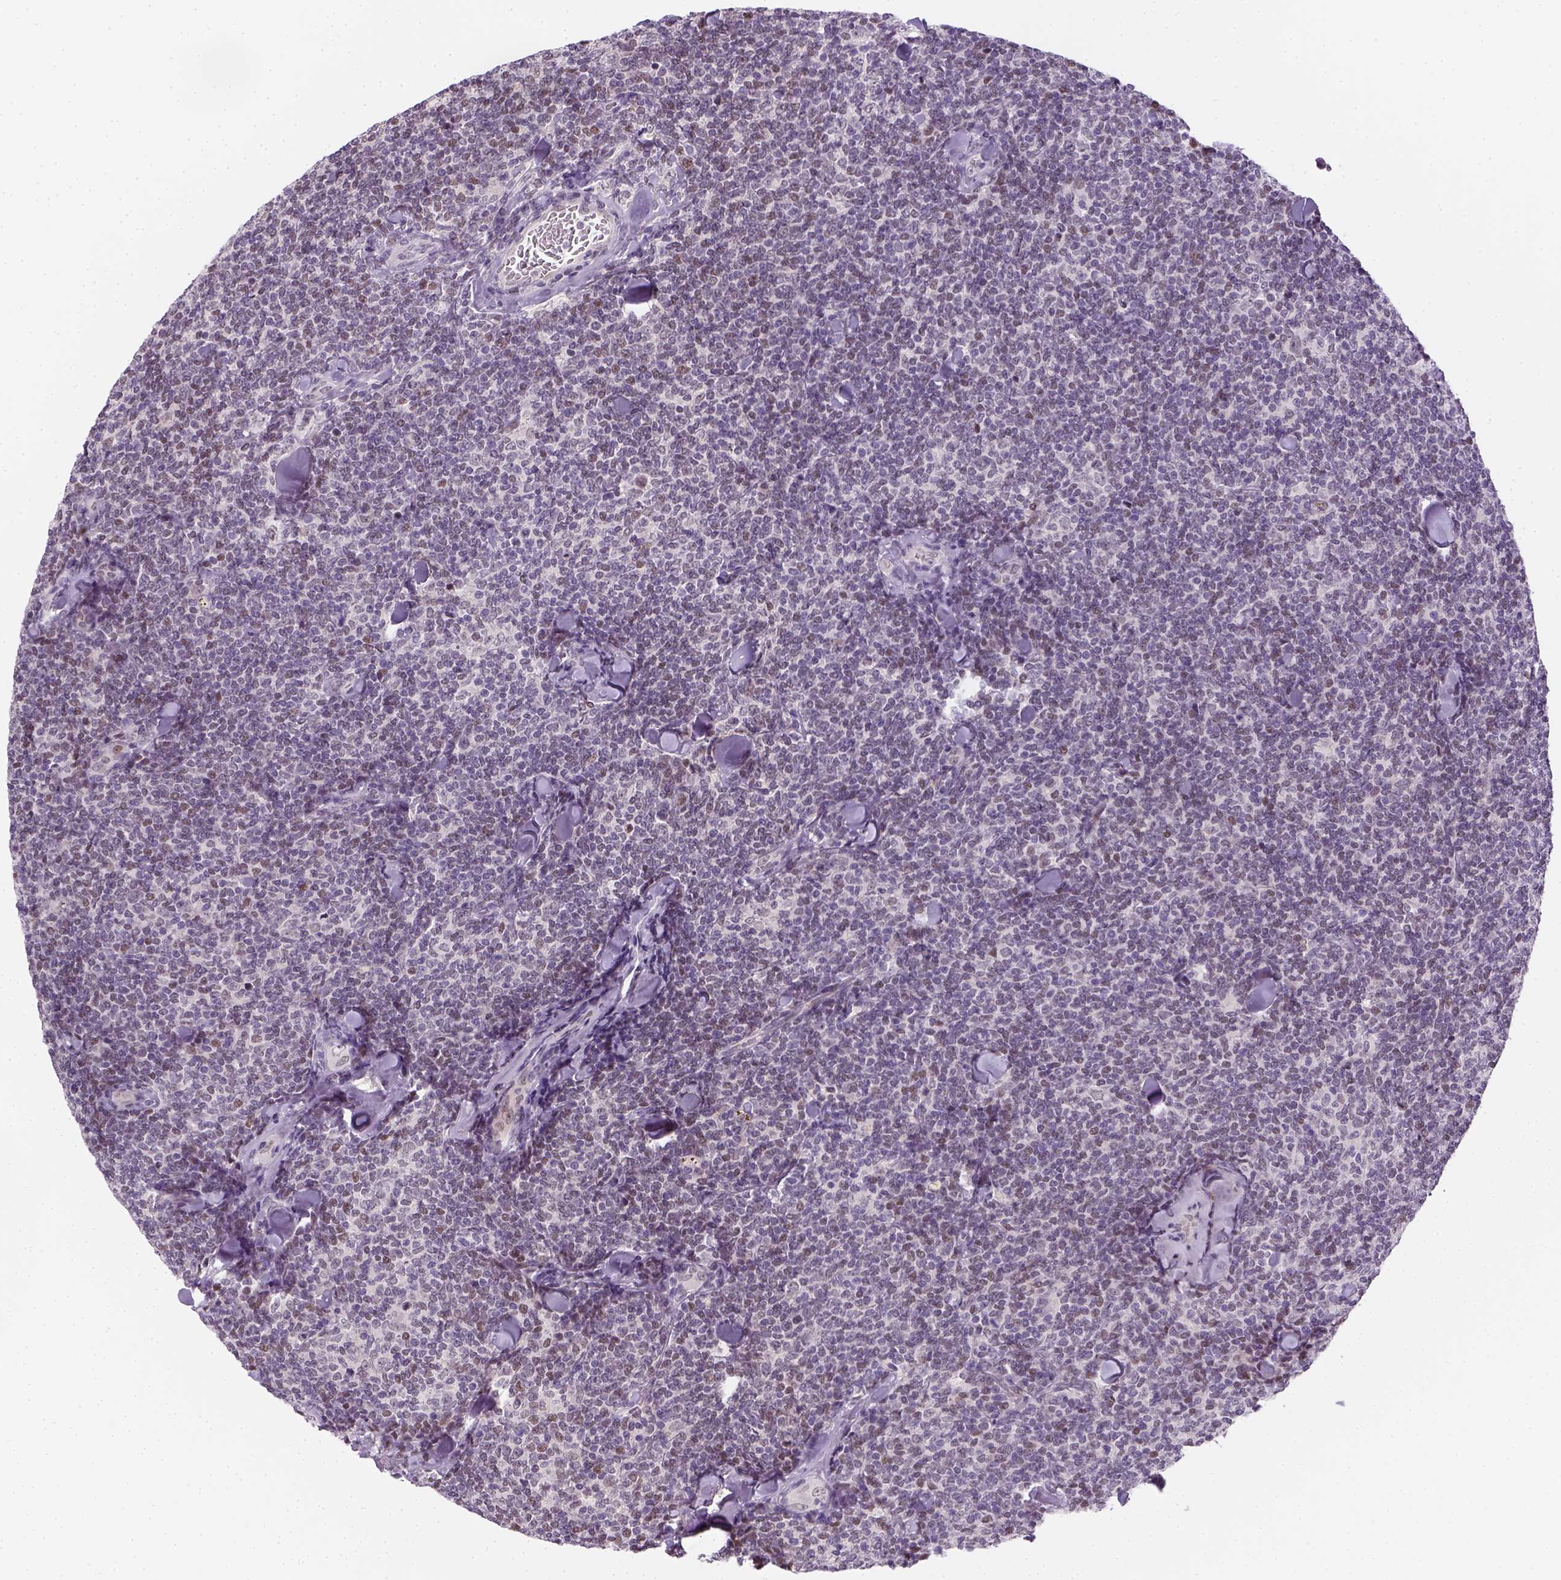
{"staining": {"intensity": "negative", "quantity": "none", "location": "none"}, "tissue": "lymphoma", "cell_type": "Tumor cells", "image_type": "cancer", "snomed": [{"axis": "morphology", "description": "Malignant lymphoma, non-Hodgkin's type, Low grade"}, {"axis": "topography", "description": "Lymph node"}], "caption": "IHC of human low-grade malignant lymphoma, non-Hodgkin's type exhibits no positivity in tumor cells.", "gene": "MAGEB3", "patient": {"sex": "female", "age": 56}}